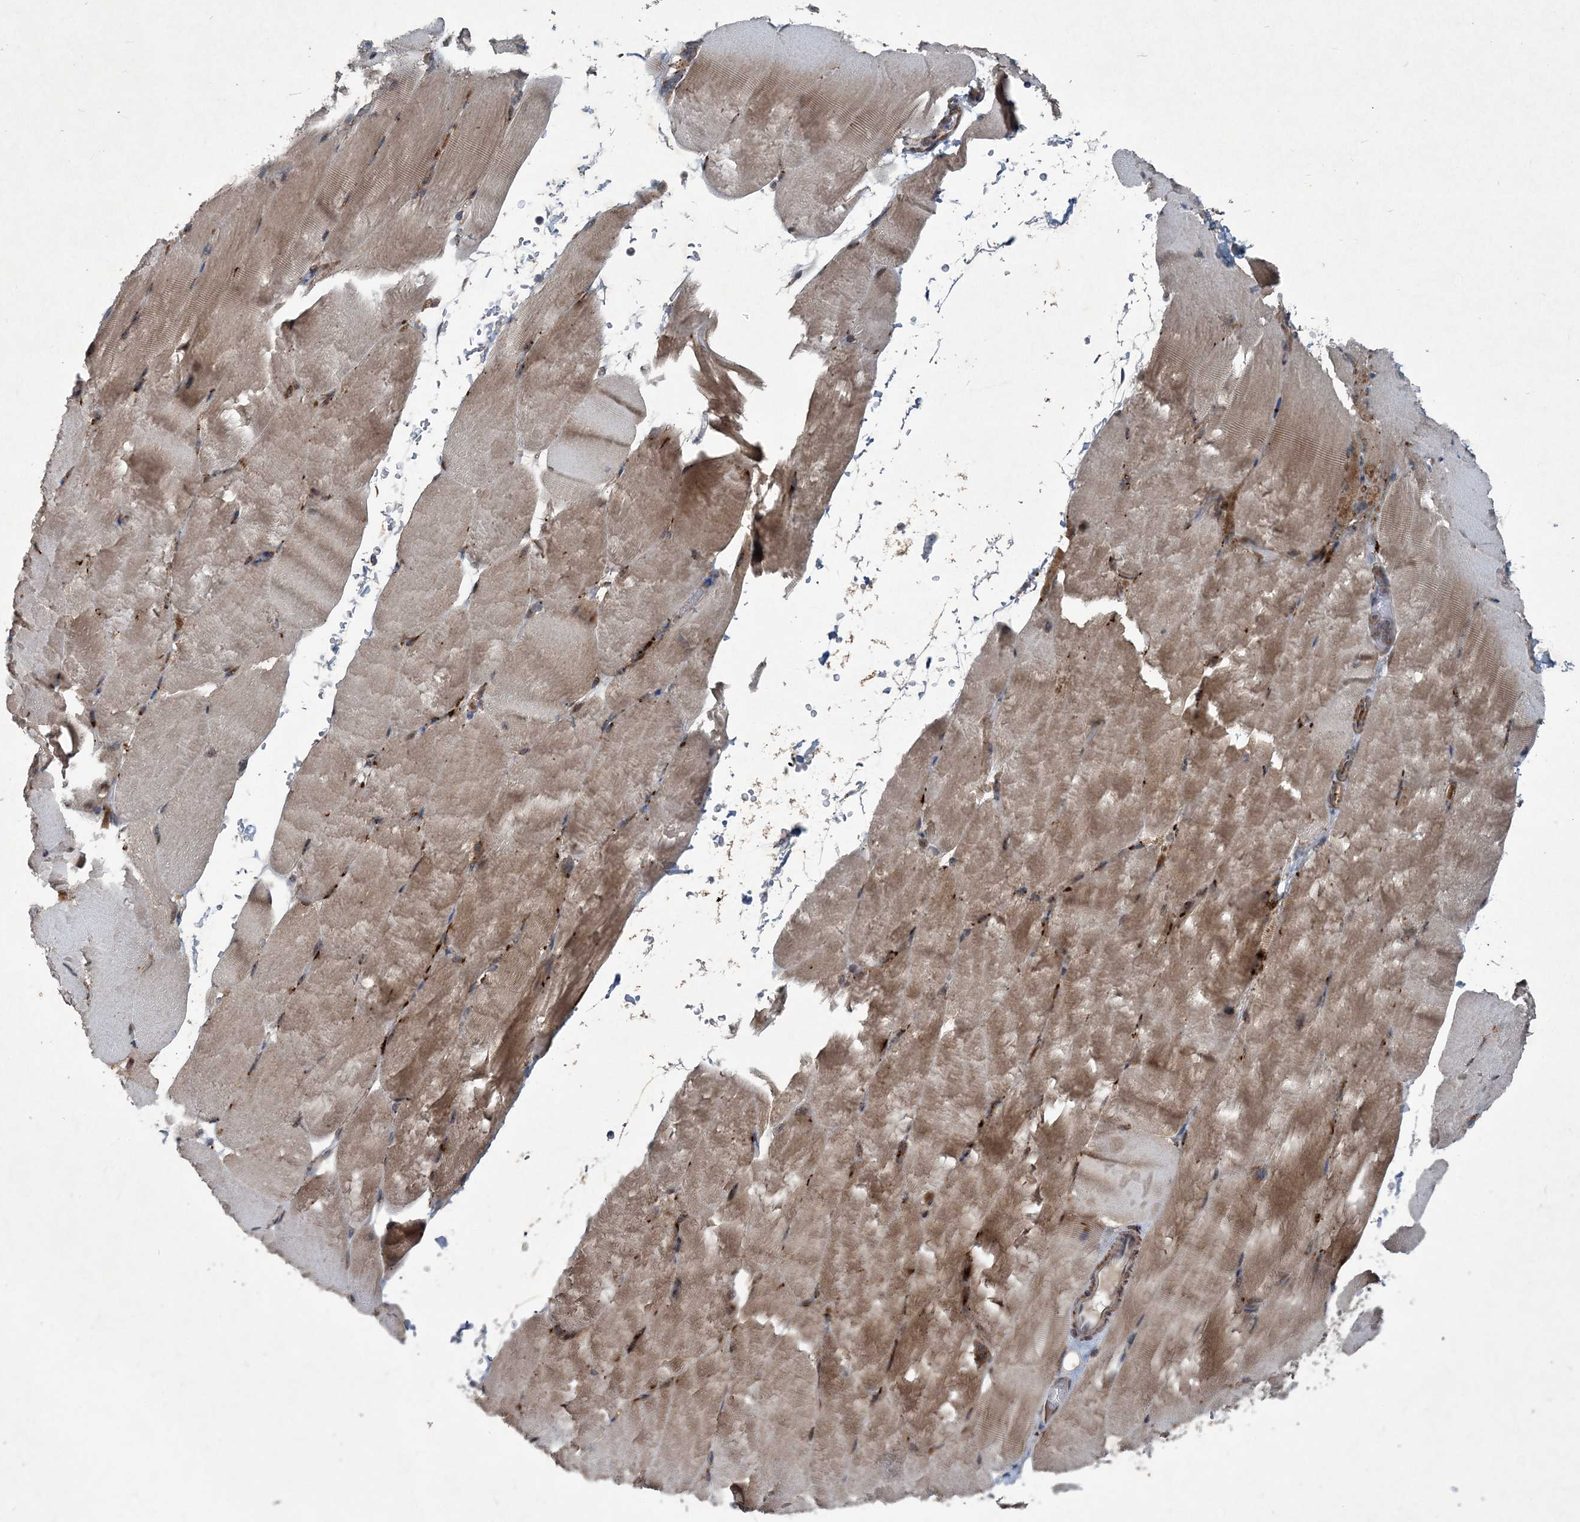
{"staining": {"intensity": "moderate", "quantity": "25%-75%", "location": "cytoplasmic/membranous,nuclear"}, "tissue": "skeletal muscle", "cell_type": "Myocytes", "image_type": "normal", "snomed": [{"axis": "morphology", "description": "Normal tissue, NOS"}, {"axis": "topography", "description": "Skeletal muscle"}, {"axis": "topography", "description": "Parathyroid gland"}], "caption": "Immunohistochemistry photomicrograph of normal skeletal muscle: skeletal muscle stained using IHC reveals medium levels of moderate protein expression localized specifically in the cytoplasmic/membranous,nuclear of myocytes, appearing as a cytoplasmic/membranous,nuclear brown color.", "gene": "NDUFA2", "patient": {"sex": "female", "age": 37}}